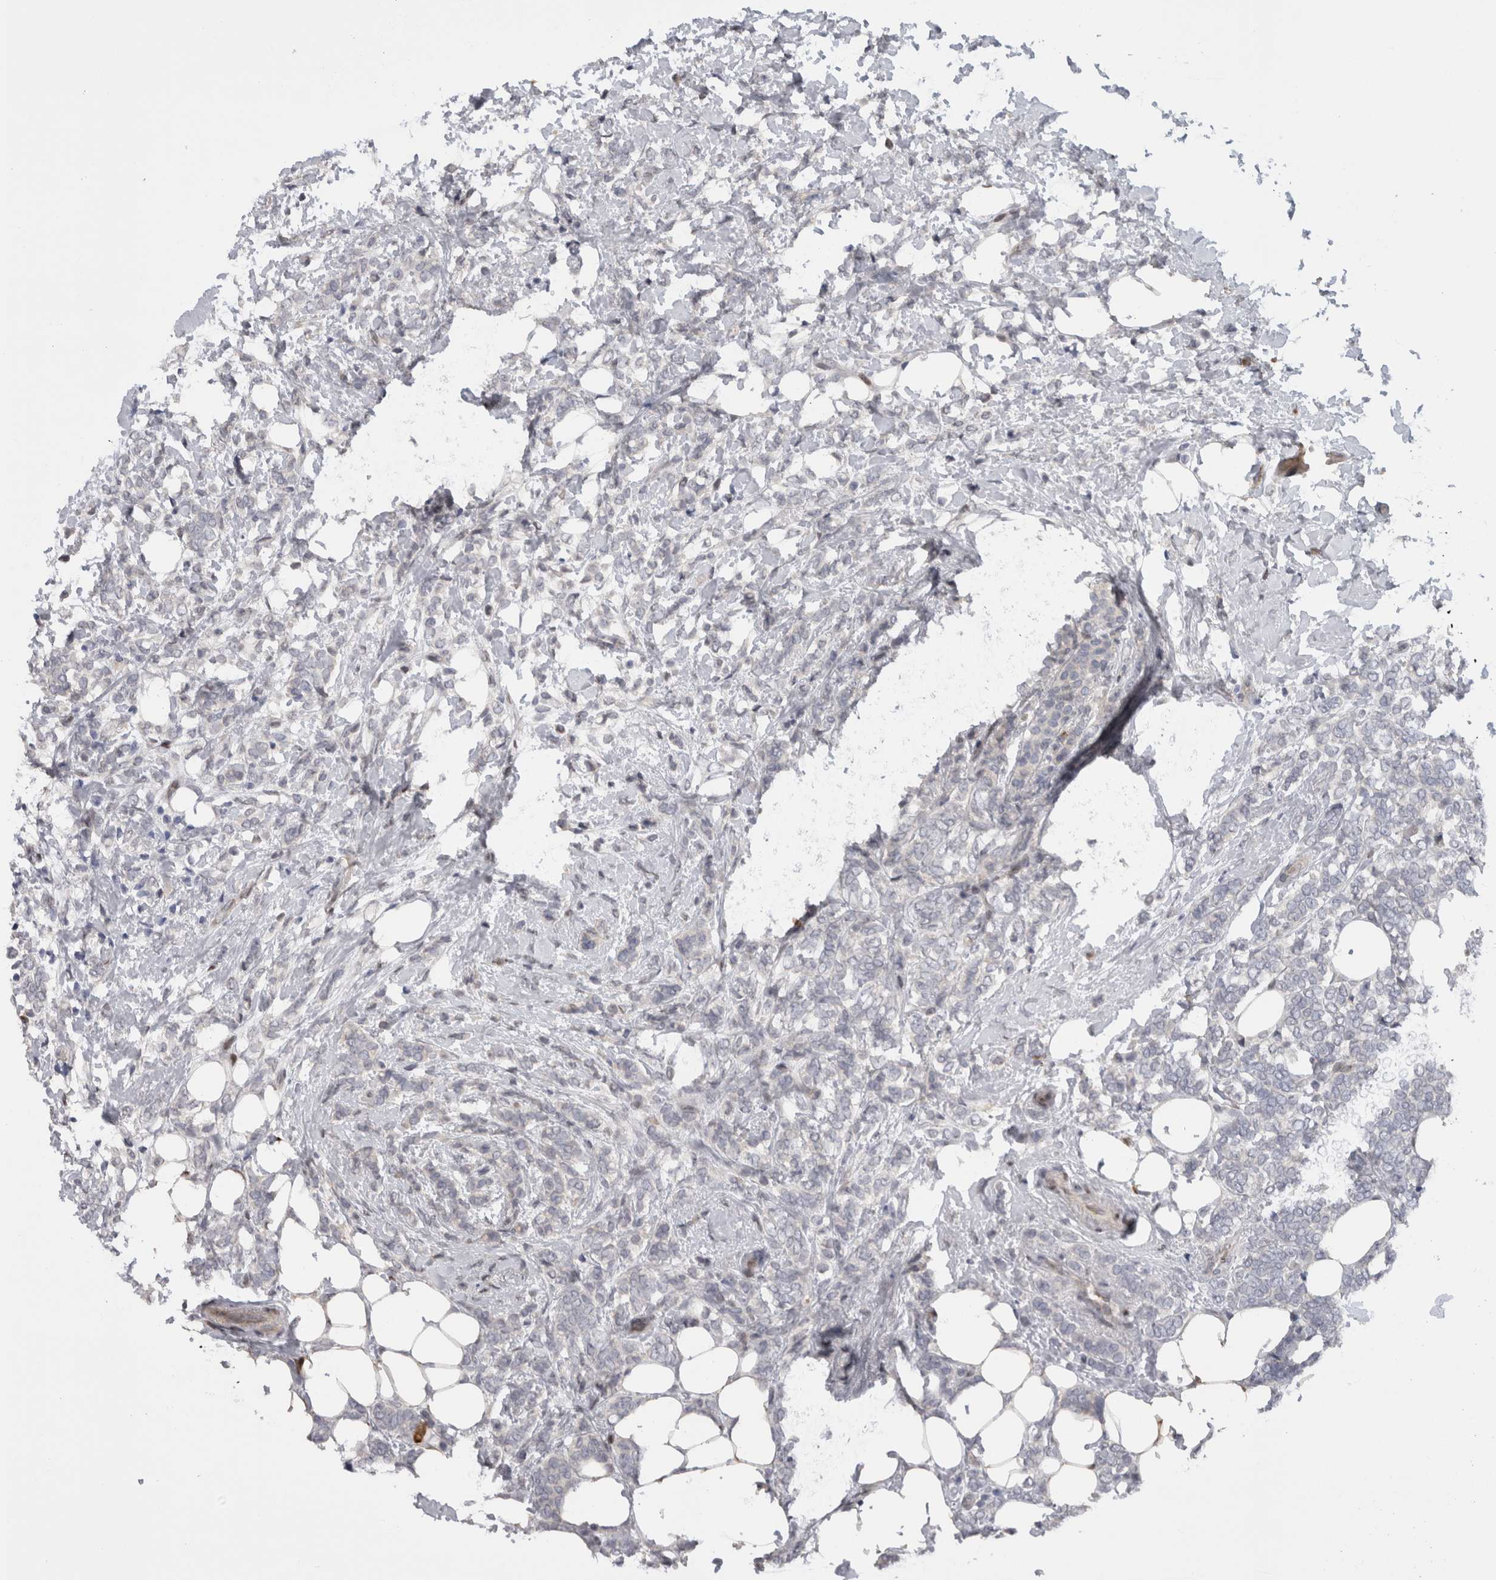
{"staining": {"intensity": "negative", "quantity": "none", "location": "none"}, "tissue": "breast cancer", "cell_type": "Tumor cells", "image_type": "cancer", "snomed": [{"axis": "morphology", "description": "Lobular carcinoma"}, {"axis": "topography", "description": "Breast"}], "caption": "The histopathology image reveals no staining of tumor cells in lobular carcinoma (breast).", "gene": "DMTN", "patient": {"sex": "female", "age": 50}}